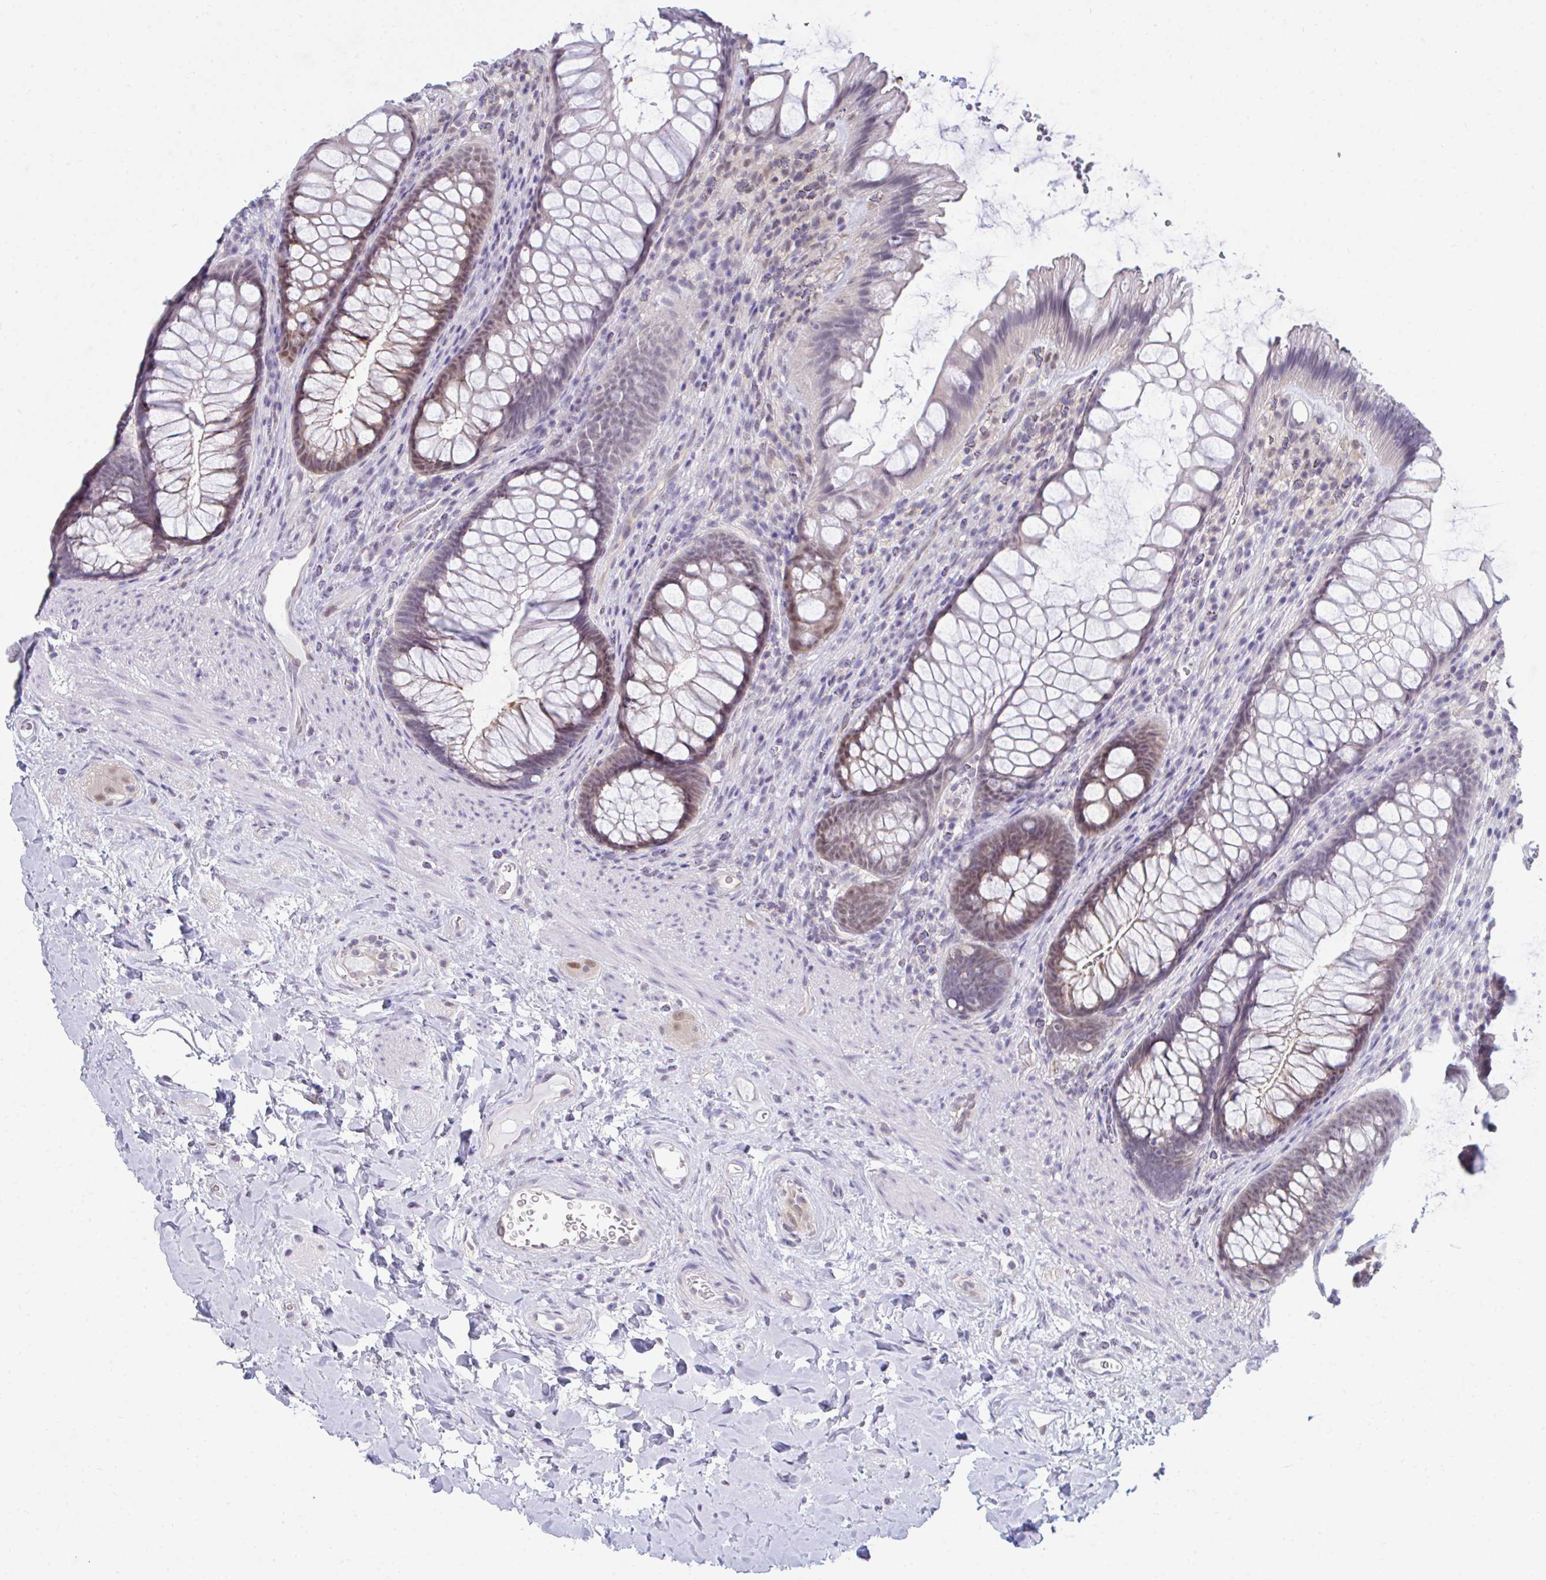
{"staining": {"intensity": "weak", "quantity": "25%-75%", "location": "cytoplasmic/membranous,nuclear"}, "tissue": "rectum", "cell_type": "Glandular cells", "image_type": "normal", "snomed": [{"axis": "morphology", "description": "Normal tissue, NOS"}, {"axis": "topography", "description": "Rectum"}], "caption": "Immunohistochemical staining of benign rectum demonstrates weak cytoplasmic/membranous,nuclear protein positivity in approximately 25%-75% of glandular cells. (DAB (3,3'-diaminobenzidine) IHC, brown staining for protein, blue staining for nuclei).", "gene": "CSE1L", "patient": {"sex": "male", "age": 53}}